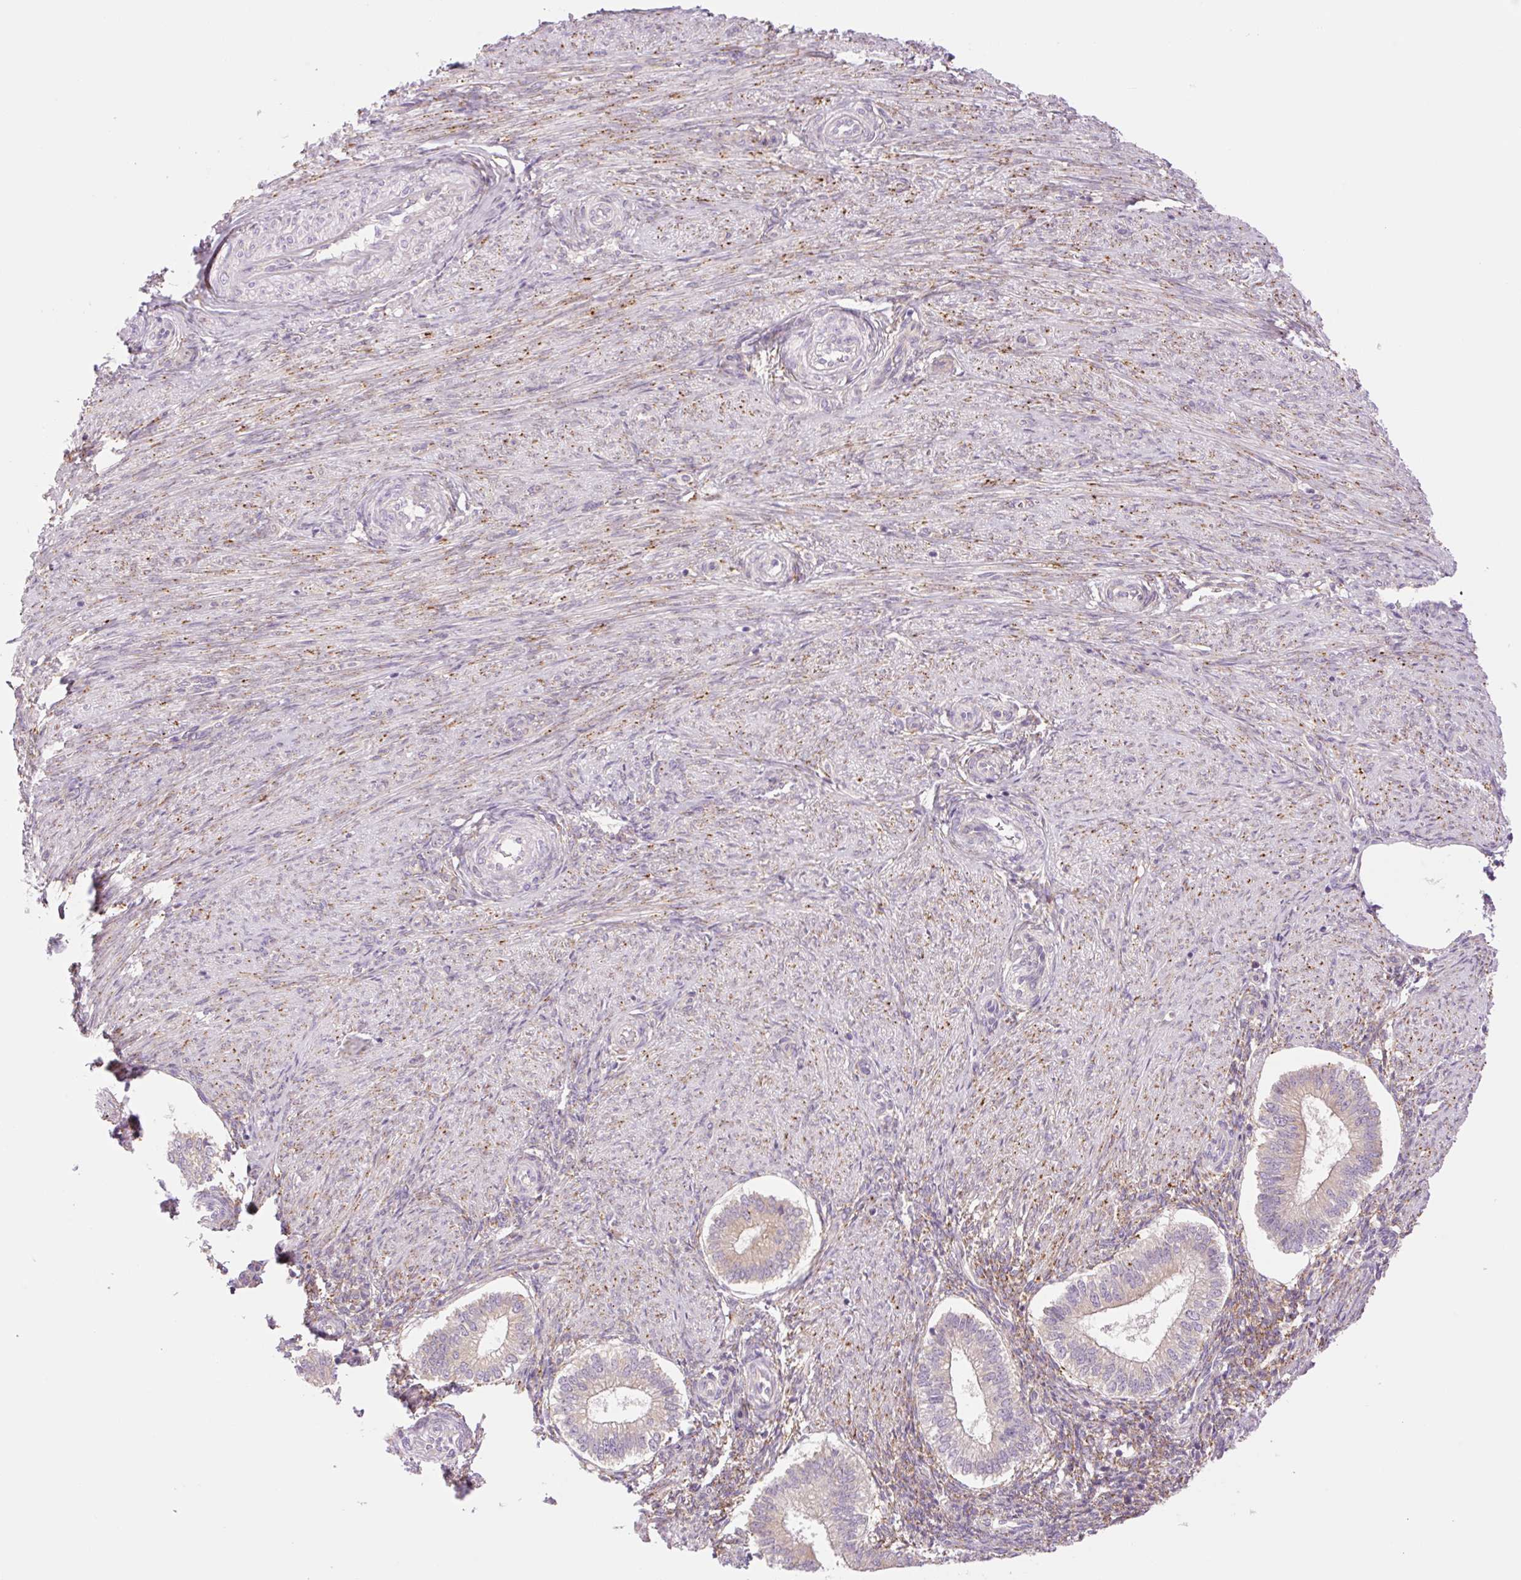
{"staining": {"intensity": "weak", "quantity": "<25%", "location": "cytoplasmic/membranous"}, "tissue": "endometrium", "cell_type": "Cells in endometrial stroma", "image_type": "normal", "snomed": [{"axis": "morphology", "description": "Normal tissue, NOS"}, {"axis": "topography", "description": "Endometrium"}], "caption": "Image shows no protein staining in cells in endometrial stroma of unremarkable endometrium. (Brightfield microscopy of DAB immunohistochemistry (IHC) at high magnification).", "gene": "COL5A1", "patient": {"sex": "female", "age": 25}}